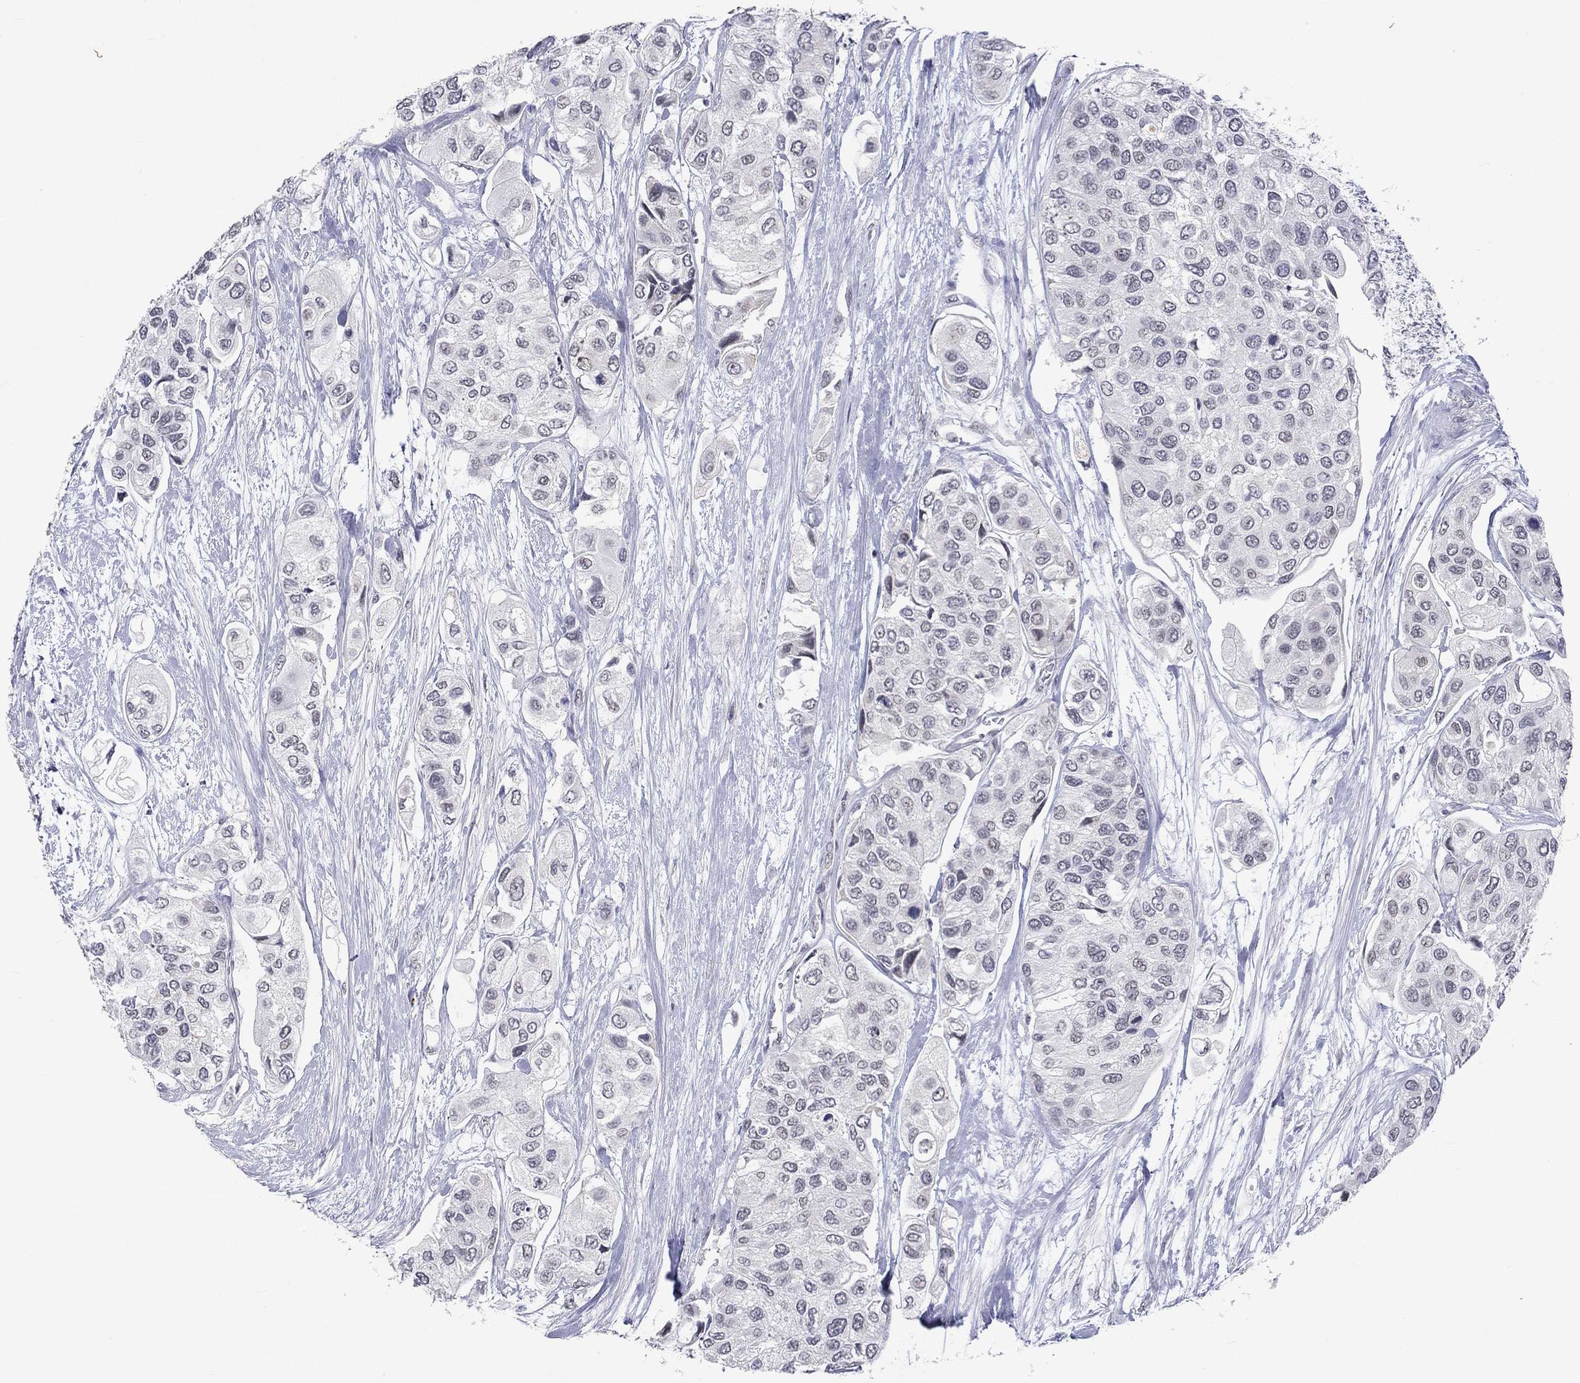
{"staining": {"intensity": "negative", "quantity": "none", "location": "none"}, "tissue": "urothelial cancer", "cell_type": "Tumor cells", "image_type": "cancer", "snomed": [{"axis": "morphology", "description": "Urothelial carcinoma, High grade"}, {"axis": "topography", "description": "Urinary bladder"}], "caption": "Tumor cells are negative for protein expression in human urothelial carcinoma (high-grade).", "gene": "TMEM143", "patient": {"sex": "male", "age": 77}}